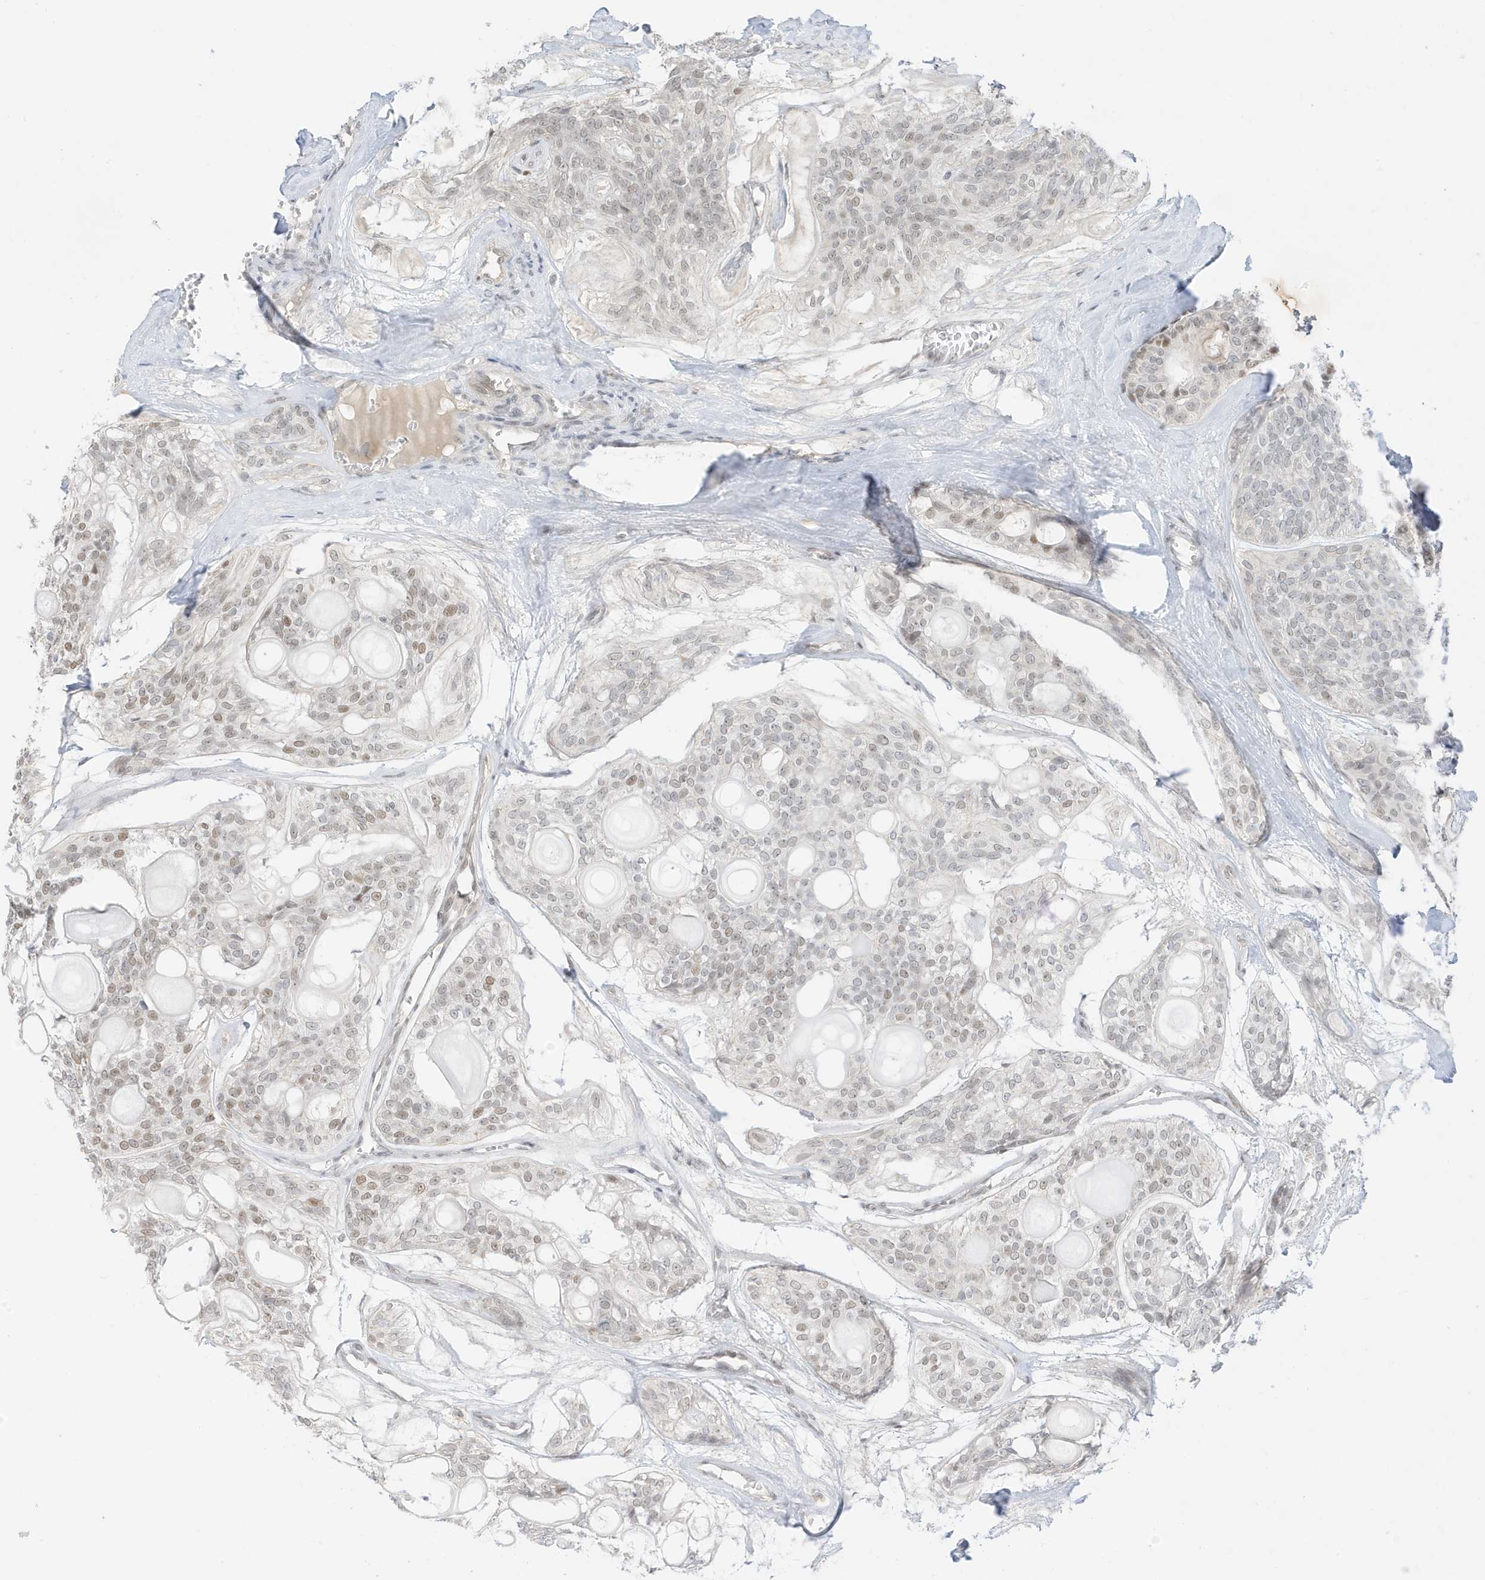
{"staining": {"intensity": "weak", "quantity": "<25%", "location": "nuclear"}, "tissue": "head and neck cancer", "cell_type": "Tumor cells", "image_type": "cancer", "snomed": [{"axis": "morphology", "description": "Adenocarcinoma, NOS"}, {"axis": "topography", "description": "Head-Neck"}], "caption": "There is no significant positivity in tumor cells of head and neck adenocarcinoma.", "gene": "MSL3", "patient": {"sex": "male", "age": 66}}